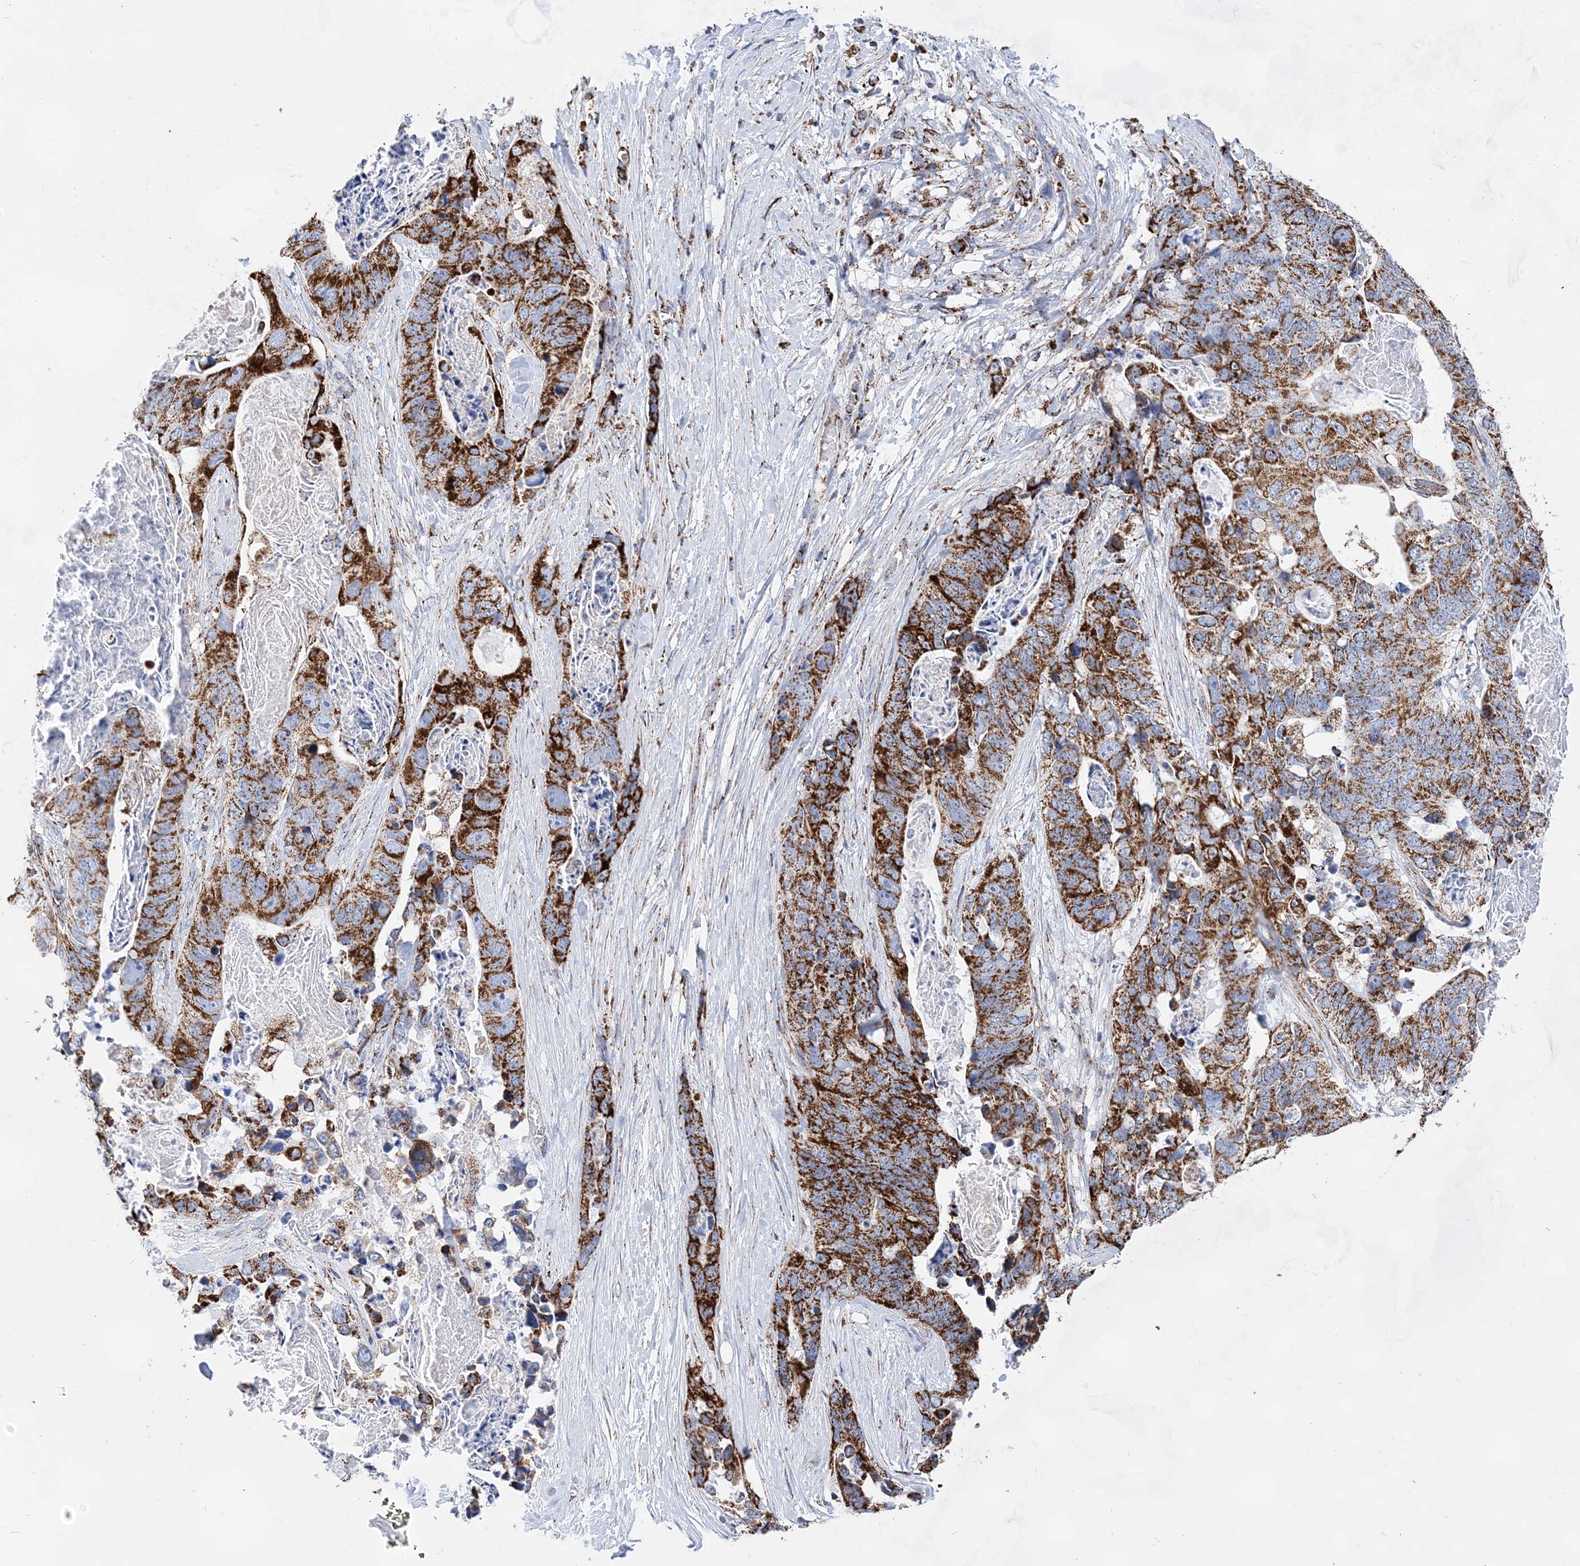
{"staining": {"intensity": "strong", "quantity": ">75%", "location": "cytoplasmic/membranous"}, "tissue": "stomach cancer", "cell_type": "Tumor cells", "image_type": "cancer", "snomed": [{"axis": "morphology", "description": "Adenocarcinoma, NOS"}, {"axis": "topography", "description": "Stomach"}], "caption": "IHC (DAB (3,3'-diaminobenzidine)) staining of adenocarcinoma (stomach) reveals strong cytoplasmic/membranous protein positivity in about >75% of tumor cells.", "gene": "ACOT9", "patient": {"sex": "female", "age": 89}}